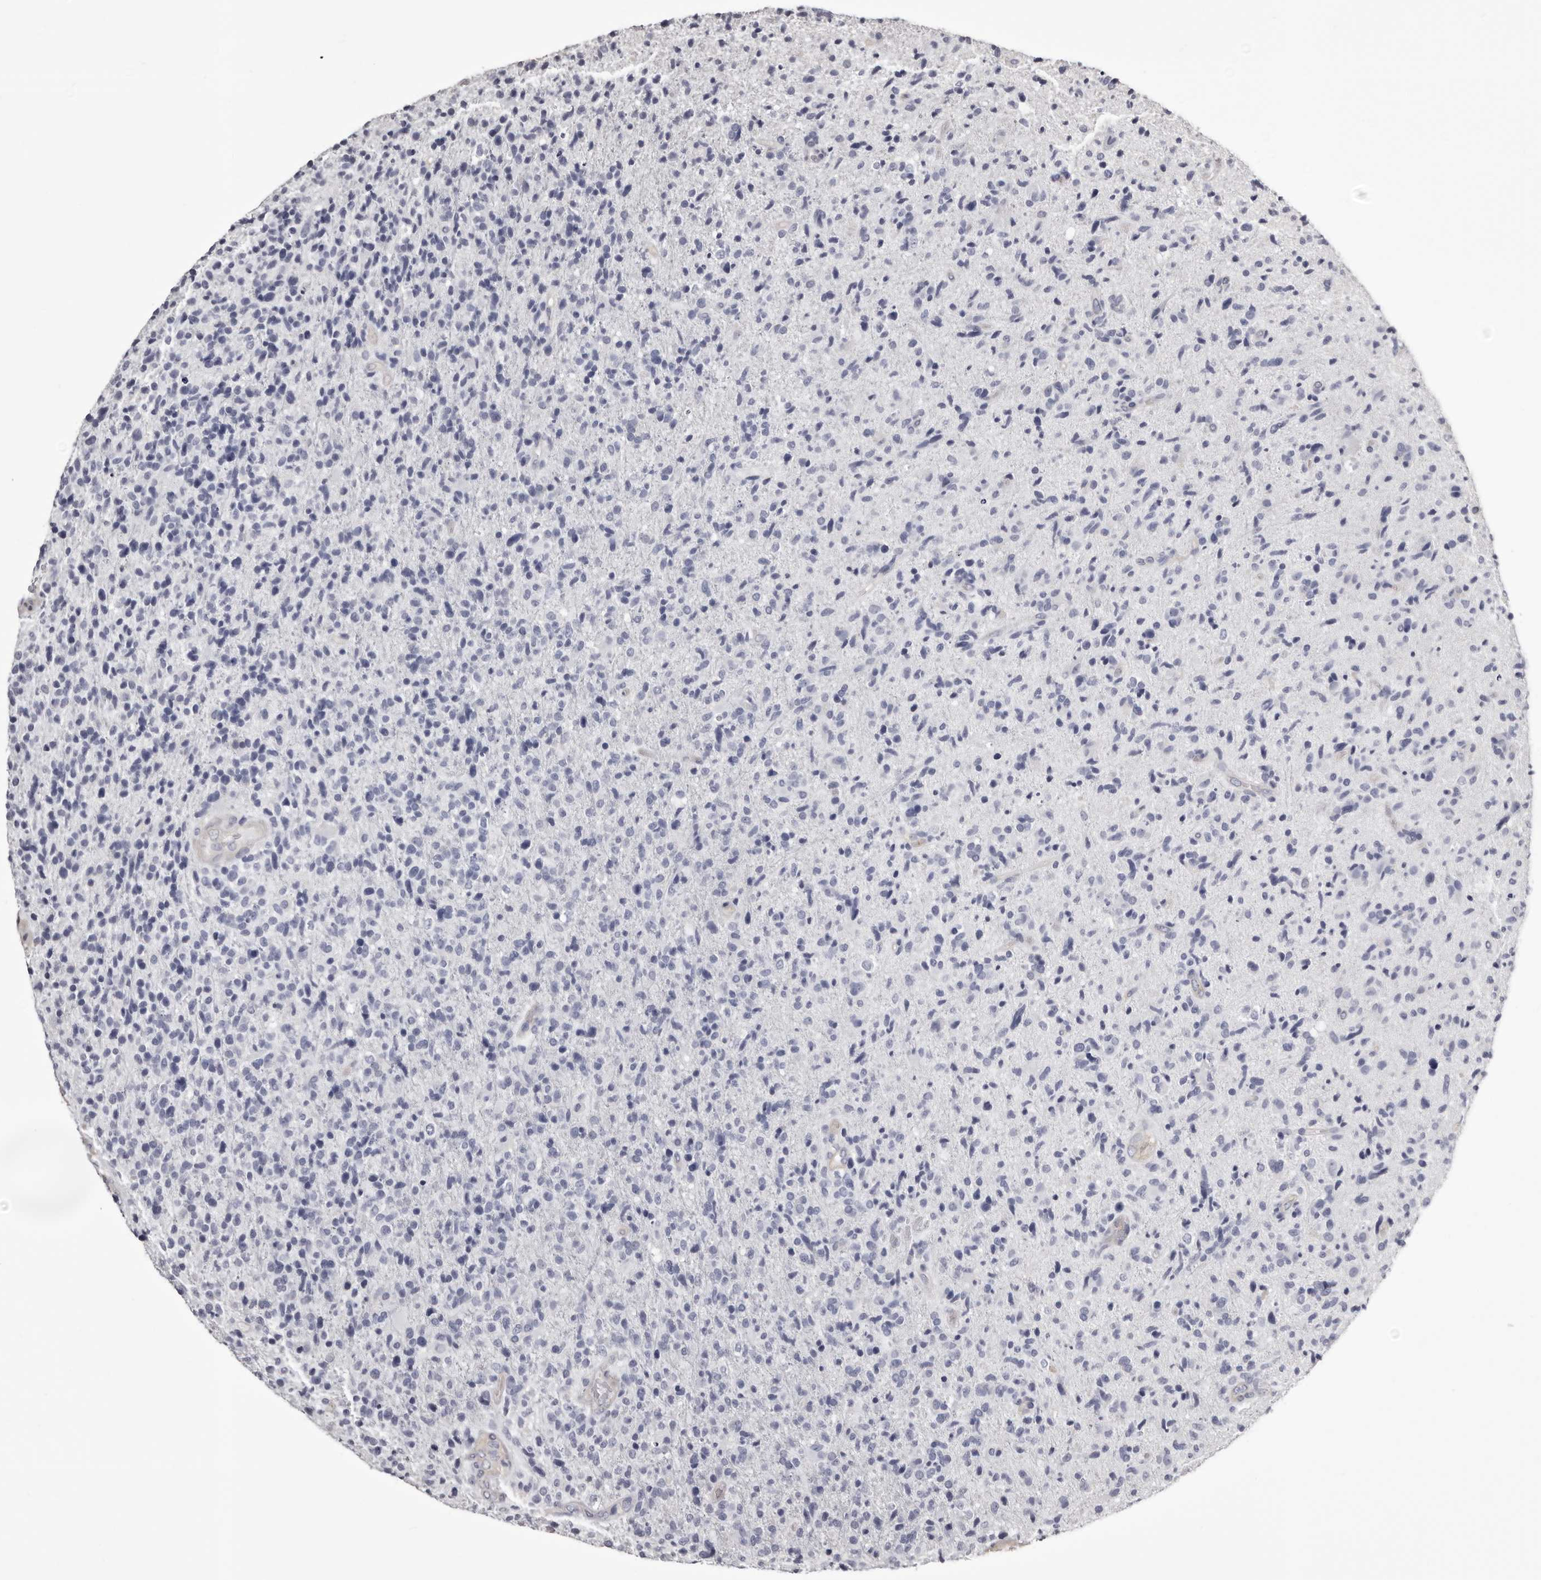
{"staining": {"intensity": "negative", "quantity": "none", "location": "none"}, "tissue": "glioma", "cell_type": "Tumor cells", "image_type": "cancer", "snomed": [{"axis": "morphology", "description": "Glioma, malignant, High grade"}, {"axis": "topography", "description": "Brain"}], "caption": "An IHC histopathology image of glioma is shown. There is no staining in tumor cells of glioma.", "gene": "LAD1", "patient": {"sex": "male", "age": 72}}